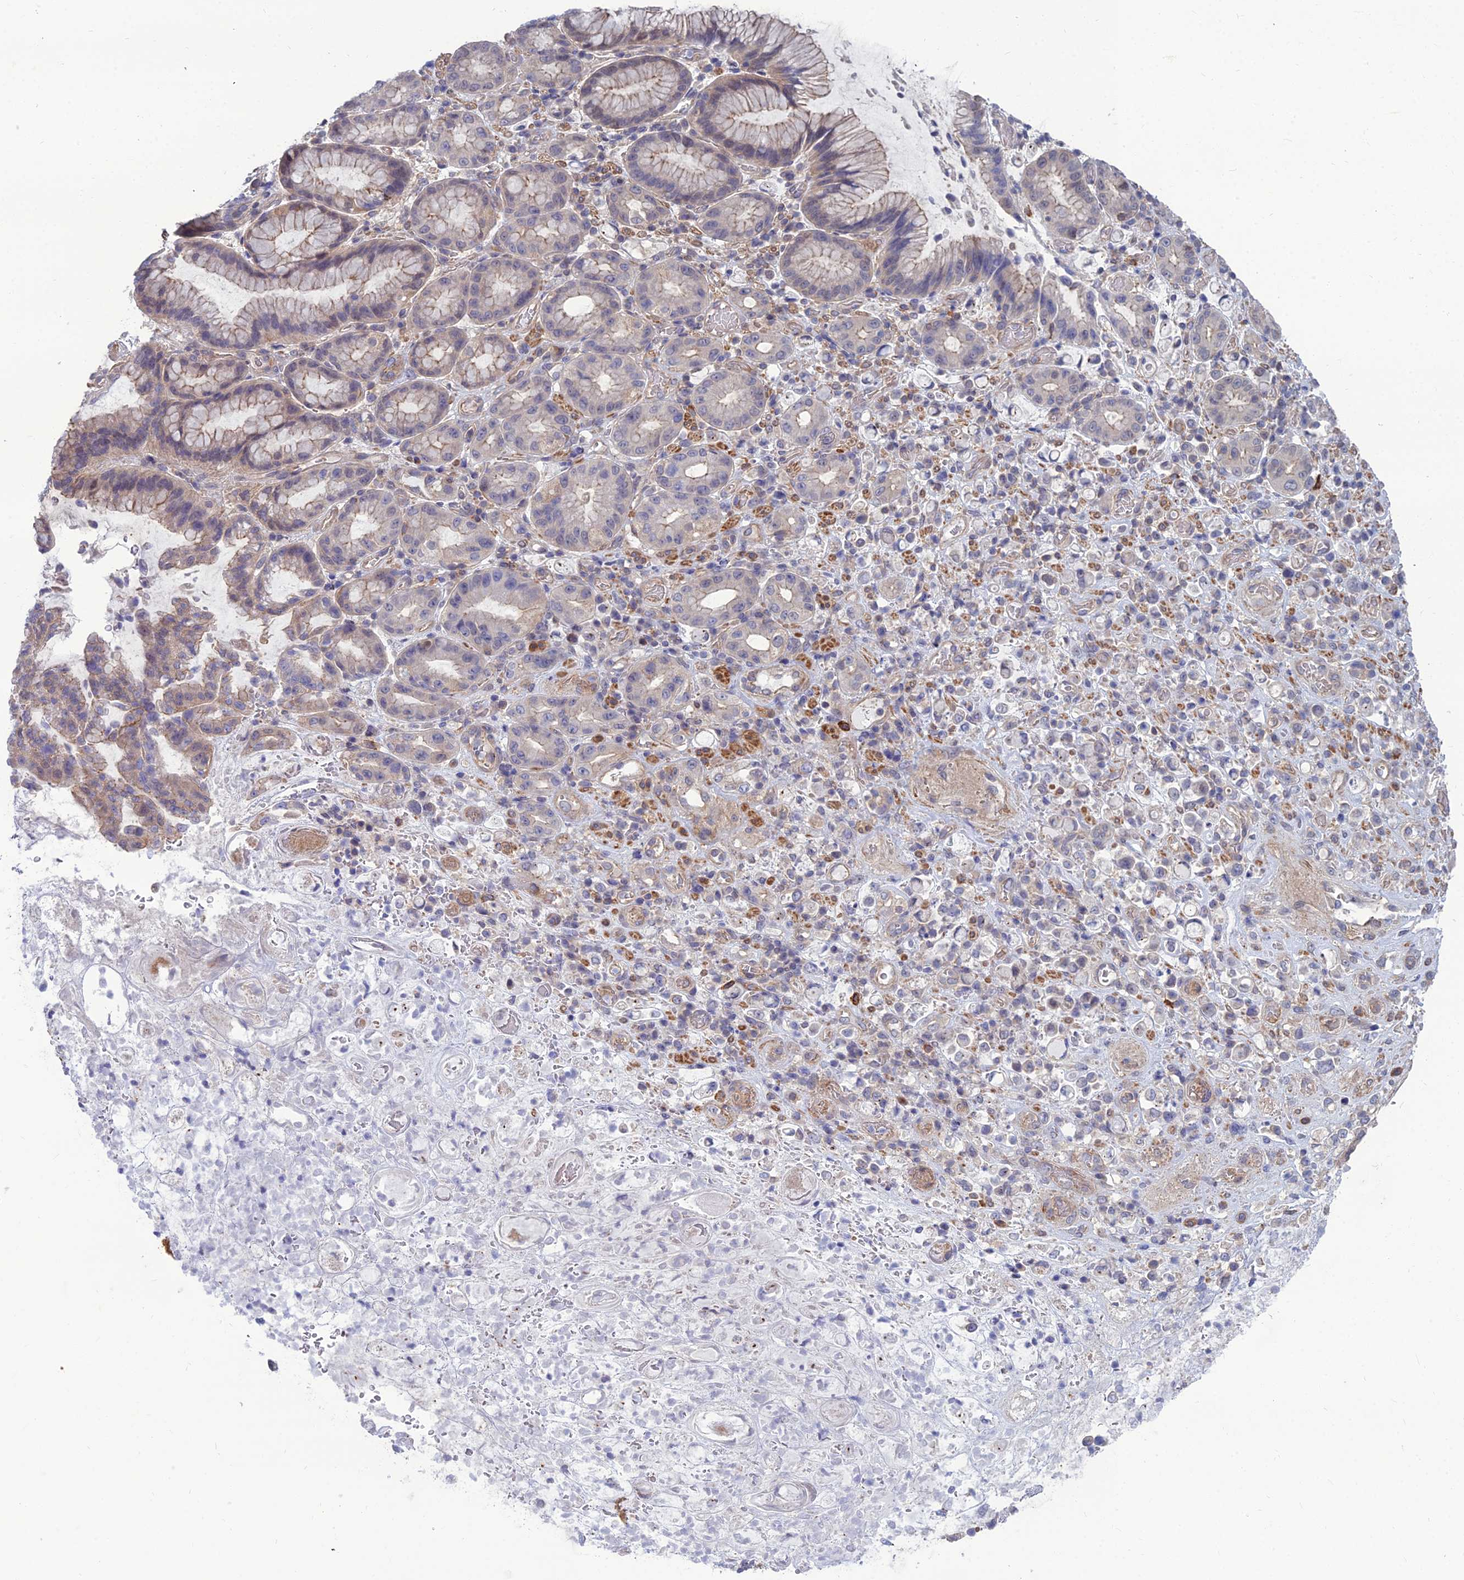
{"staining": {"intensity": "negative", "quantity": "none", "location": "none"}, "tissue": "stomach cancer", "cell_type": "Tumor cells", "image_type": "cancer", "snomed": [{"axis": "morphology", "description": "Normal tissue, NOS"}, {"axis": "morphology", "description": "Adenocarcinoma, NOS"}, {"axis": "topography", "description": "Stomach"}], "caption": "Immunohistochemistry of stomach cancer (adenocarcinoma) exhibits no expression in tumor cells.", "gene": "OPA3", "patient": {"sex": "female", "age": 79}}